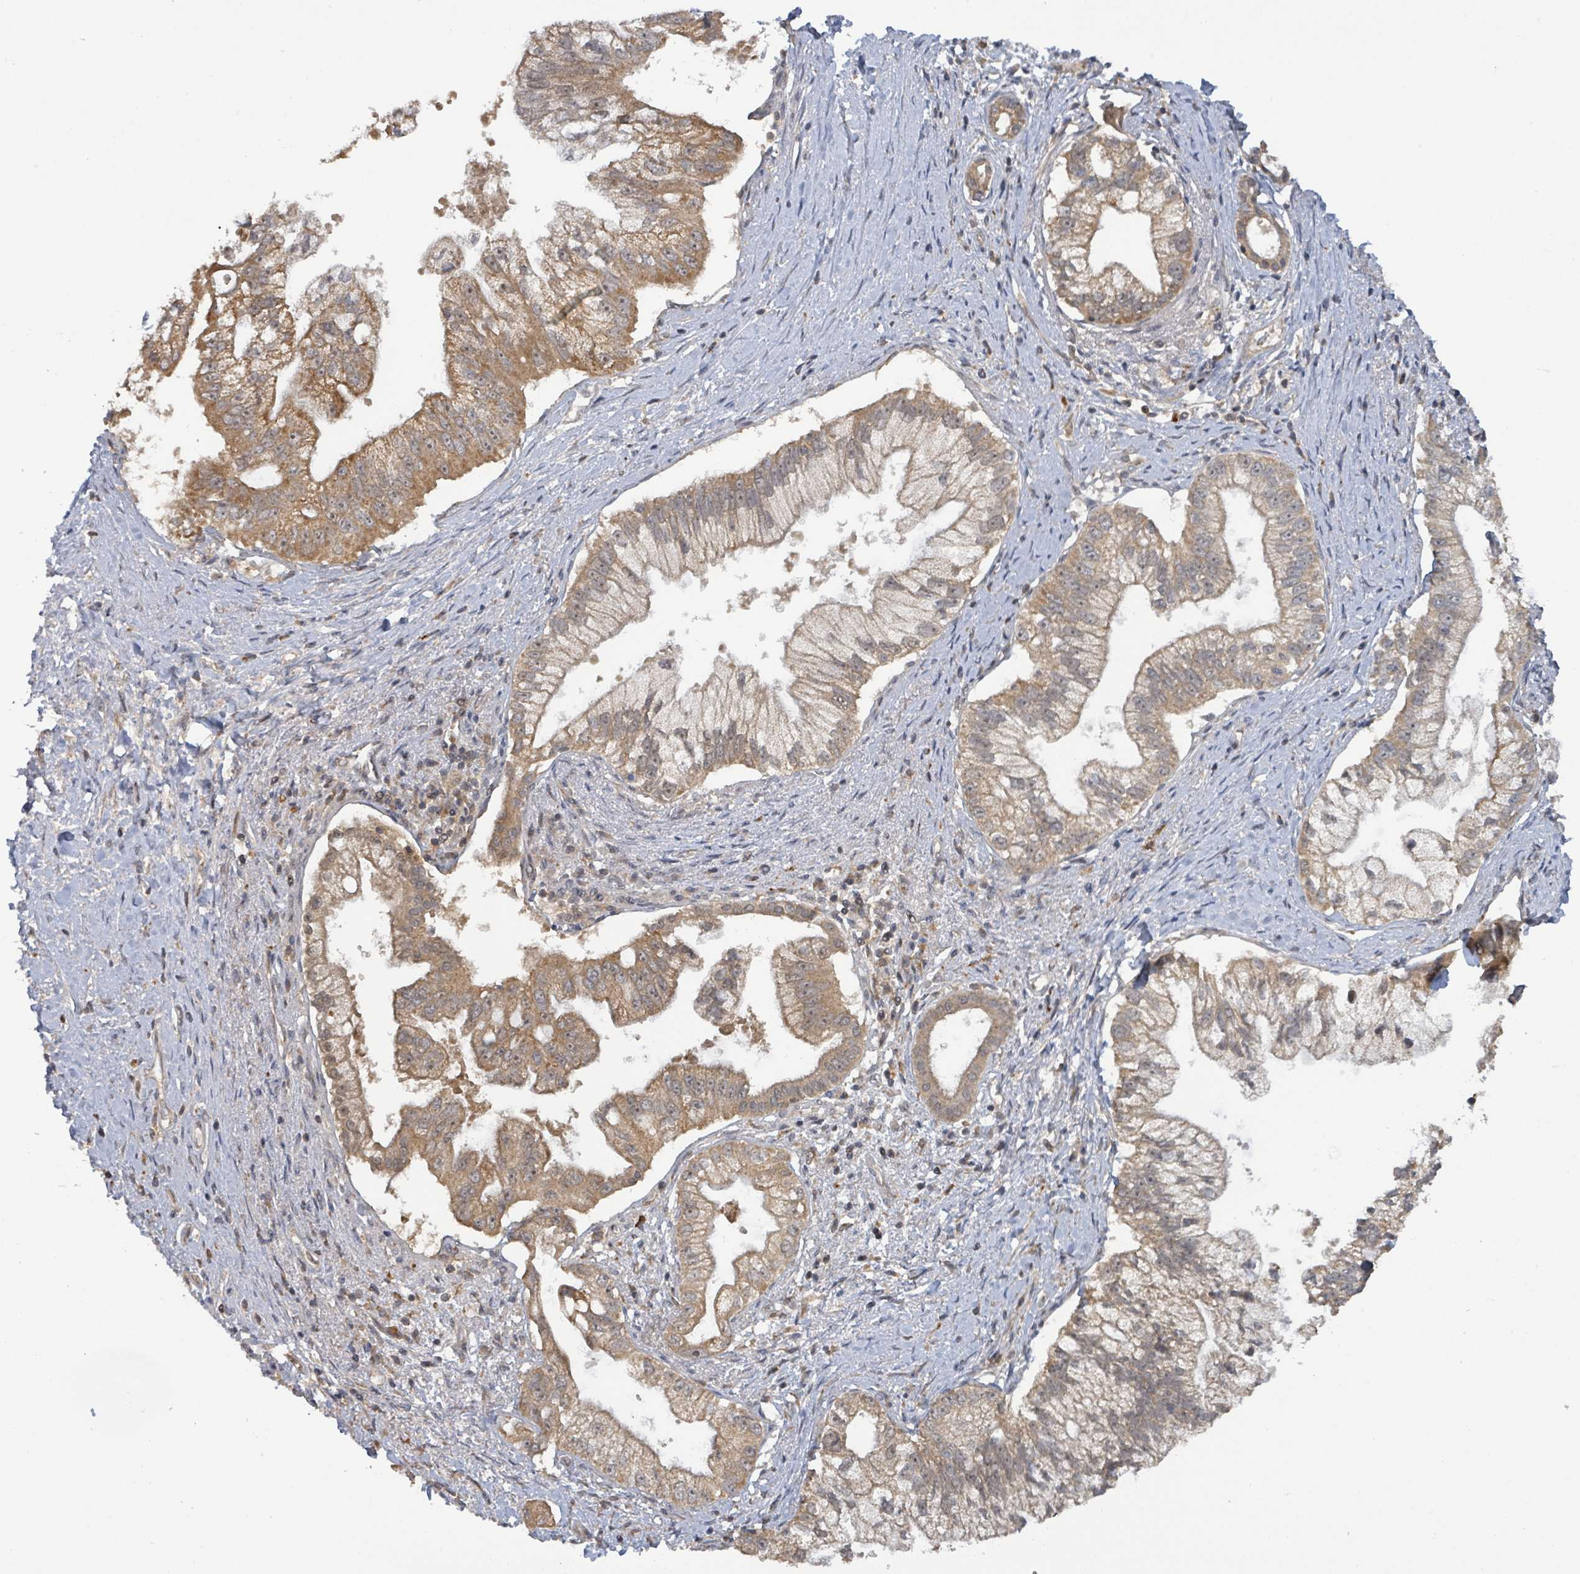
{"staining": {"intensity": "moderate", "quantity": ">75%", "location": "cytoplasmic/membranous"}, "tissue": "pancreatic cancer", "cell_type": "Tumor cells", "image_type": "cancer", "snomed": [{"axis": "morphology", "description": "Adenocarcinoma, NOS"}, {"axis": "topography", "description": "Pancreas"}], "caption": "Approximately >75% of tumor cells in human pancreatic cancer (adenocarcinoma) exhibit moderate cytoplasmic/membranous protein positivity as visualized by brown immunohistochemical staining.", "gene": "ITGA11", "patient": {"sex": "male", "age": 70}}